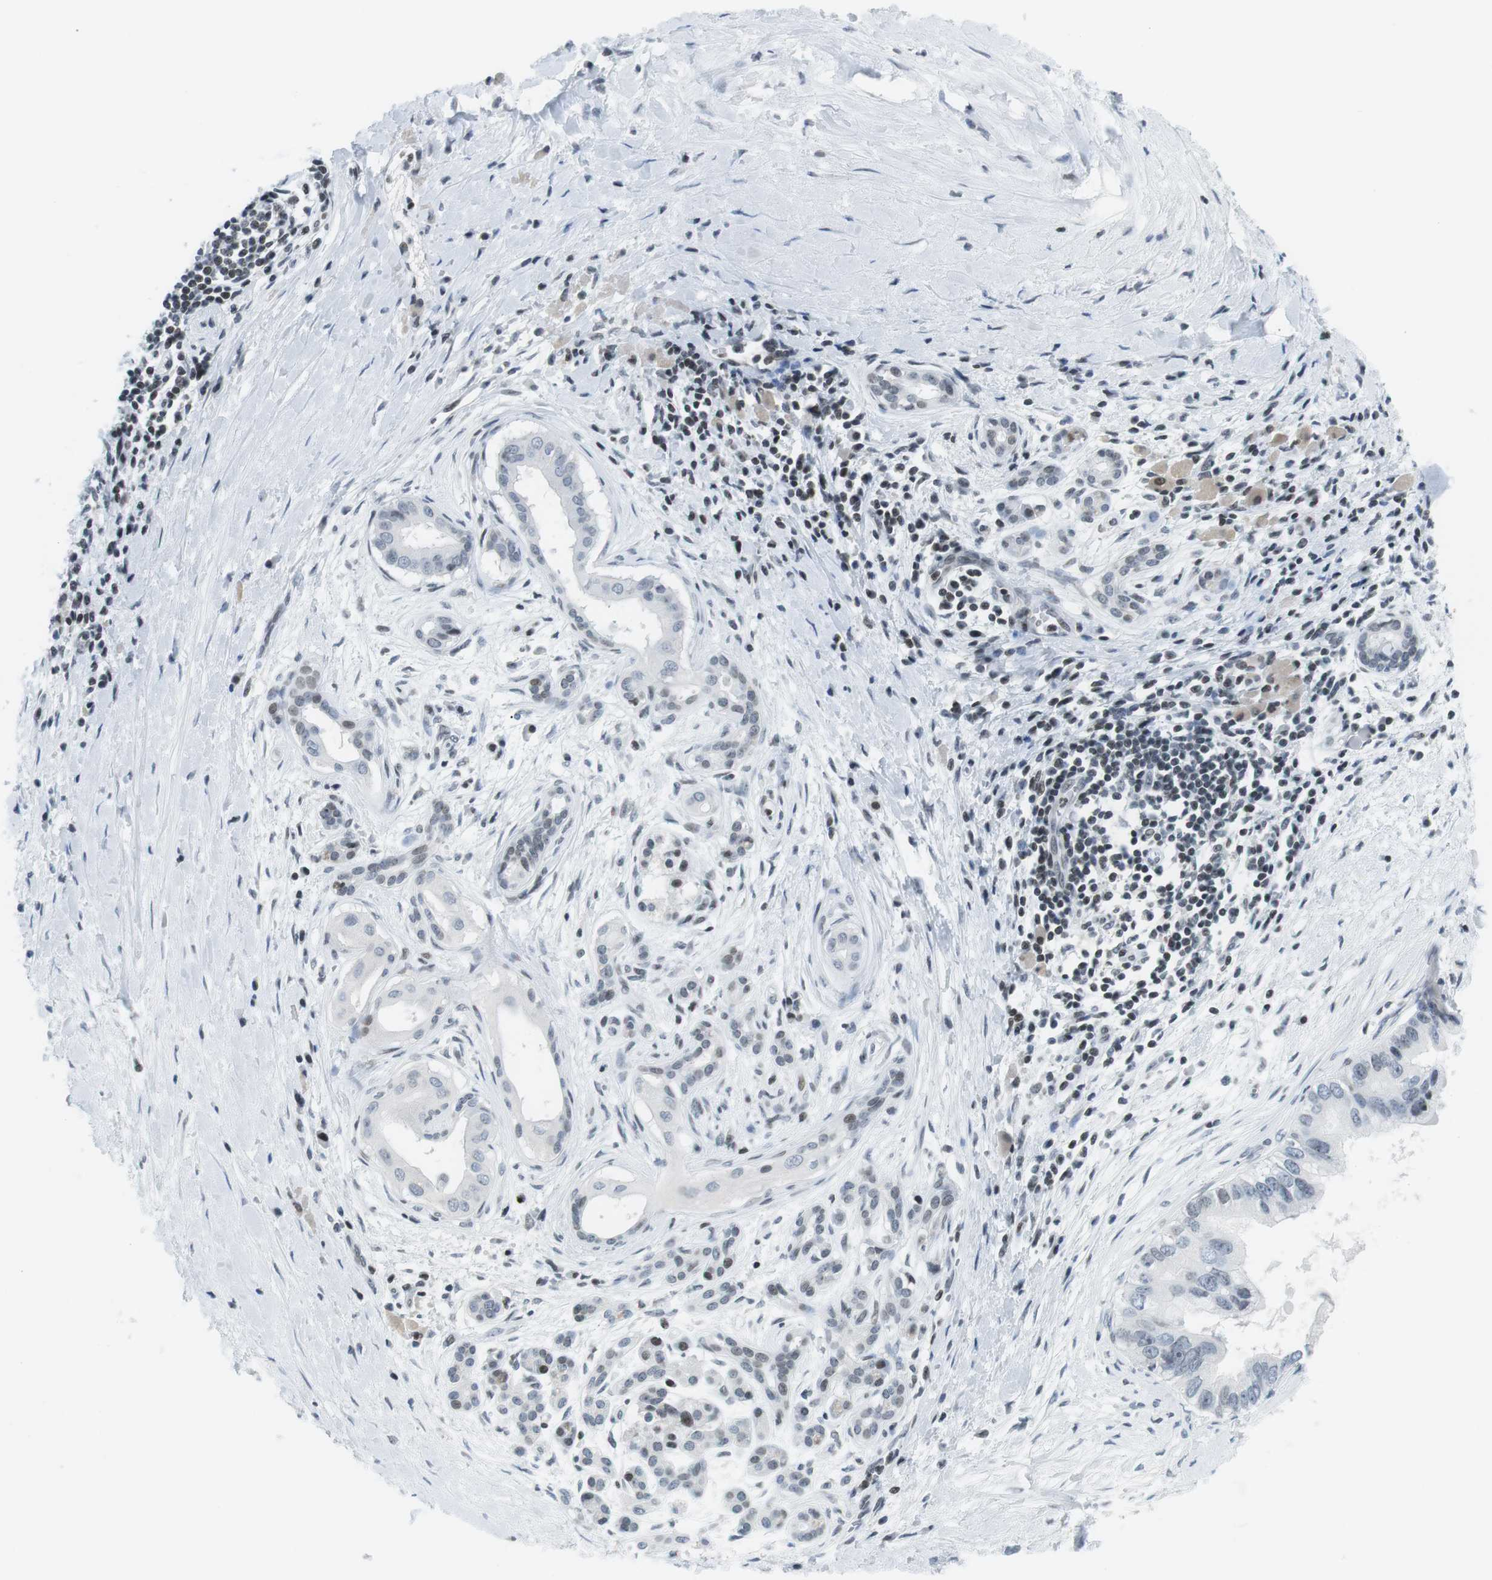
{"staining": {"intensity": "negative", "quantity": "none", "location": "none"}, "tissue": "pancreatic cancer", "cell_type": "Tumor cells", "image_type": "cancer", "snomed": [{"axis": "morphology", "description": "Adenocarcinoma, NOS"}, {"axis": "topography", "description": "Pancreas"}], "caption": "Tumor cells are negative for brown protein staining in adenocarcinoma (pancreatic).", "gene": "E2F2", "patient": {"sex": "male", "age": 55}}